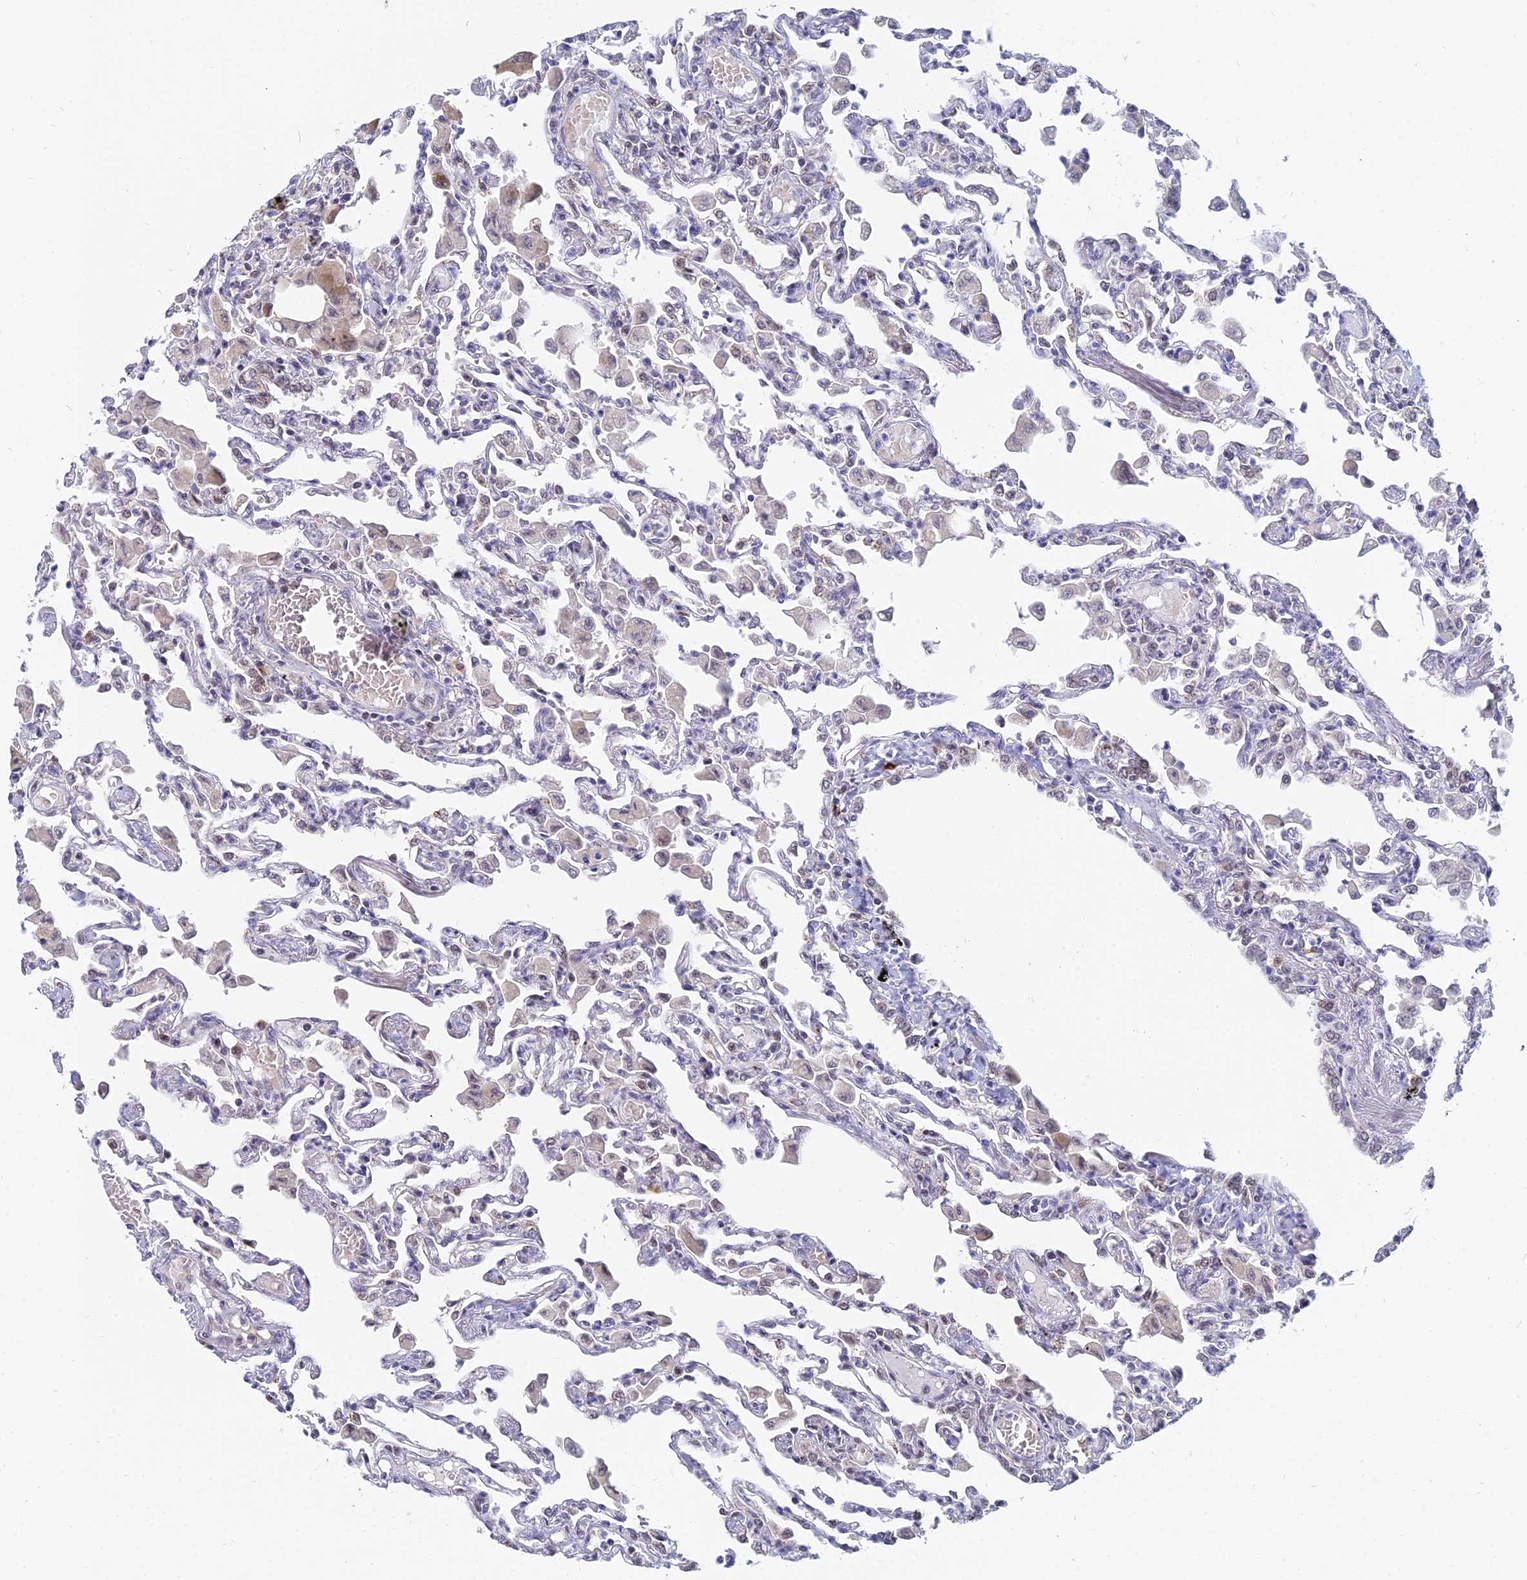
{"staining": {"intensity": "moderate", "quantity": "<25%", "location": "cytoplasmic/membranous,nuclear"}, "tissue": "lung", "cell_type": "Alveolar cells", "image_type": "normal", "snomed": [{"axis": "morphology", "description": "Normal tissue, NOS"}, {"axis": "topography", "description": "Bronchus"}, {"axis": "topography", "description": "Lung"}], "caption": "An IHC histopathology image of benign tissue is shown. Protein staining in brown labels moderate cytoplasmic/membranous,nuclear positivity in lung within alveolar cells.", "gene": "THOC3", "patient": {"sex": "female", "age": 49}}